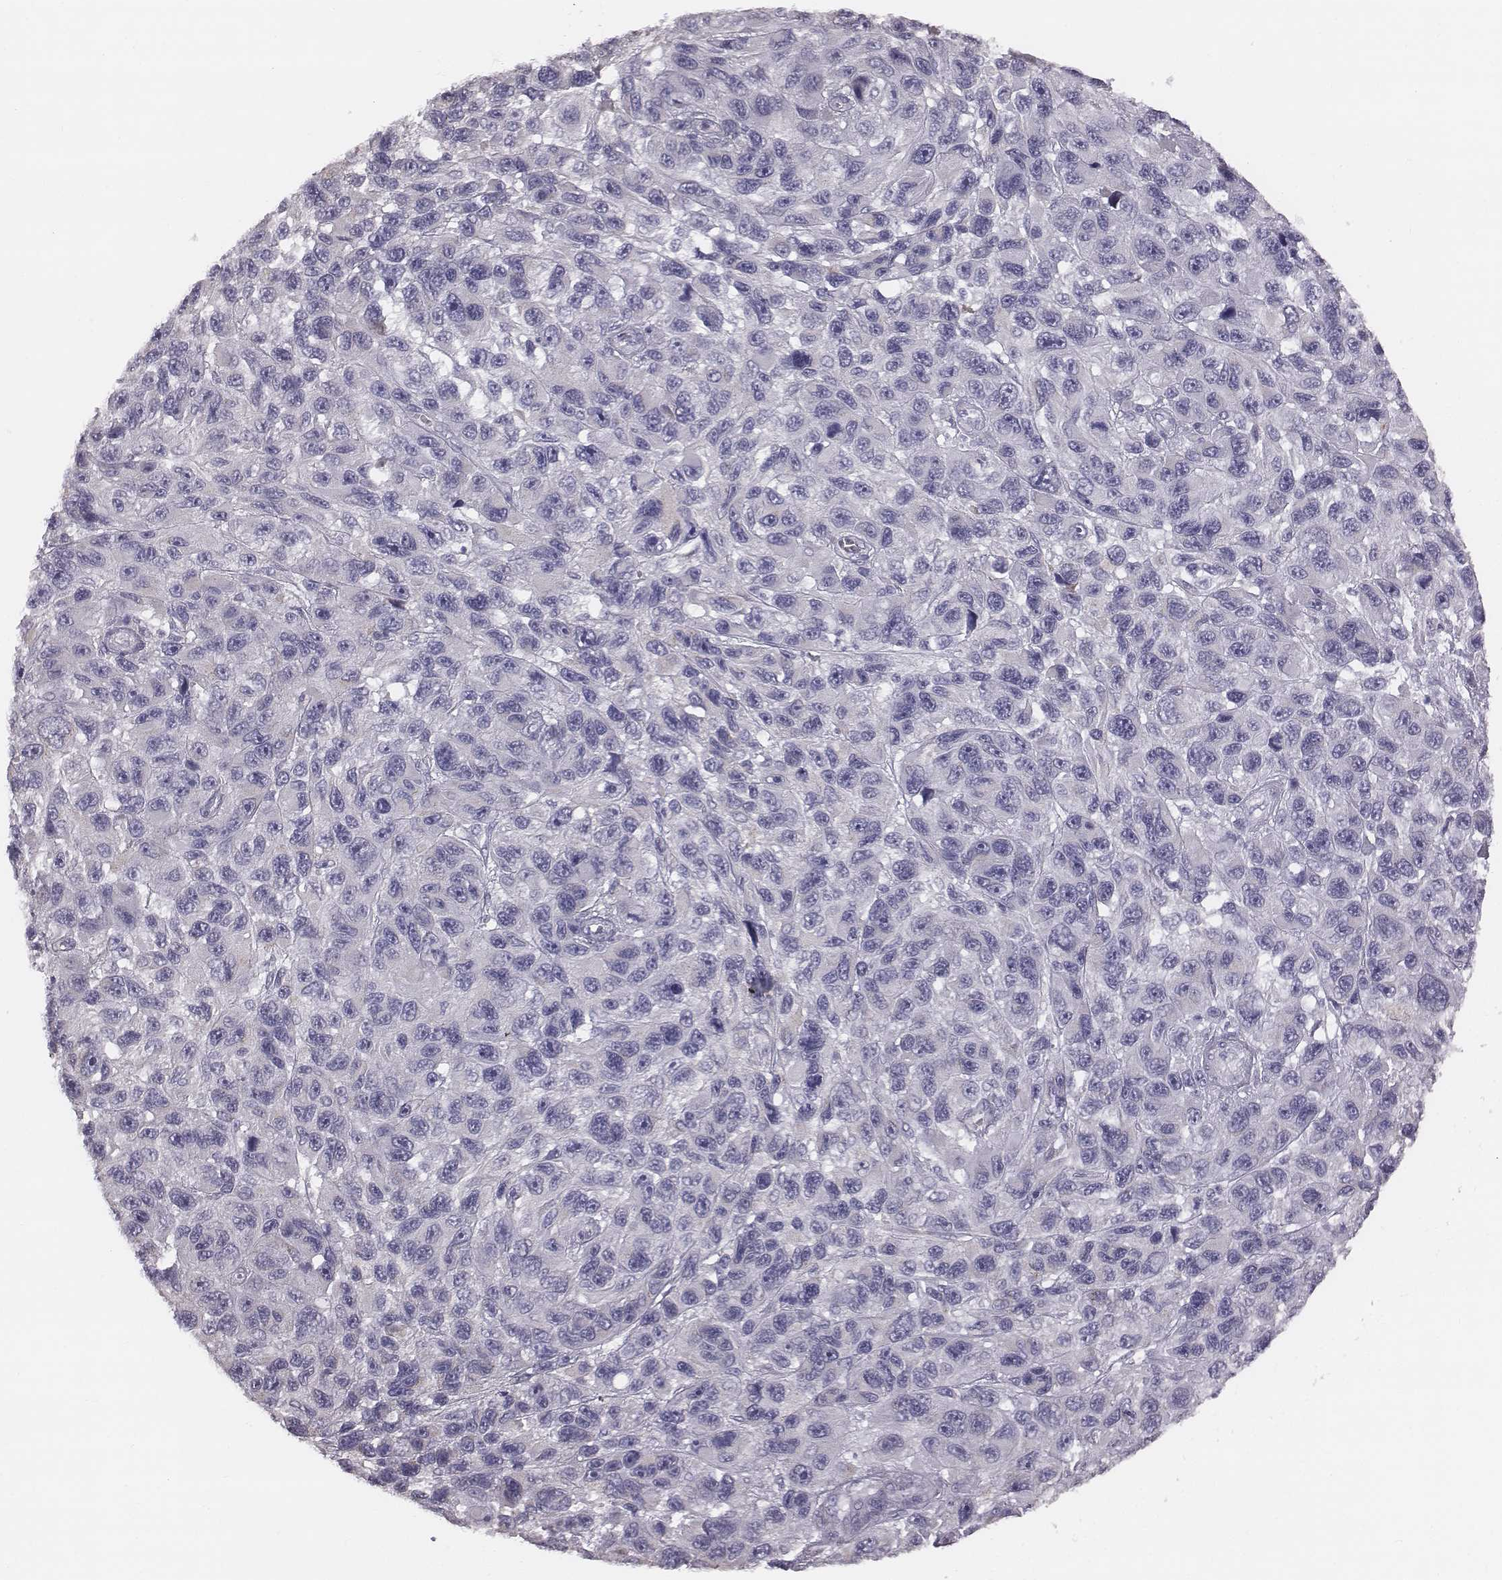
{"staining": {"intensity": "negative", "quantity": "none", "location": "none"}, "tissue": "melanoma", "cell_type": "Tumor cells", "image_type": "cancer", "snomed": [{"axis": "morphology", "description": "Malignant melanoma, NOS"}, {"axis": "topography", "description": "Skin"}], "caption": "High power microscopy image of an immunohistochemistry image of malignant melanoma, revealing no significant expression in tumor cells.", "gene": "C6orf58", "patient": {"sex": "male", "age": 53}}